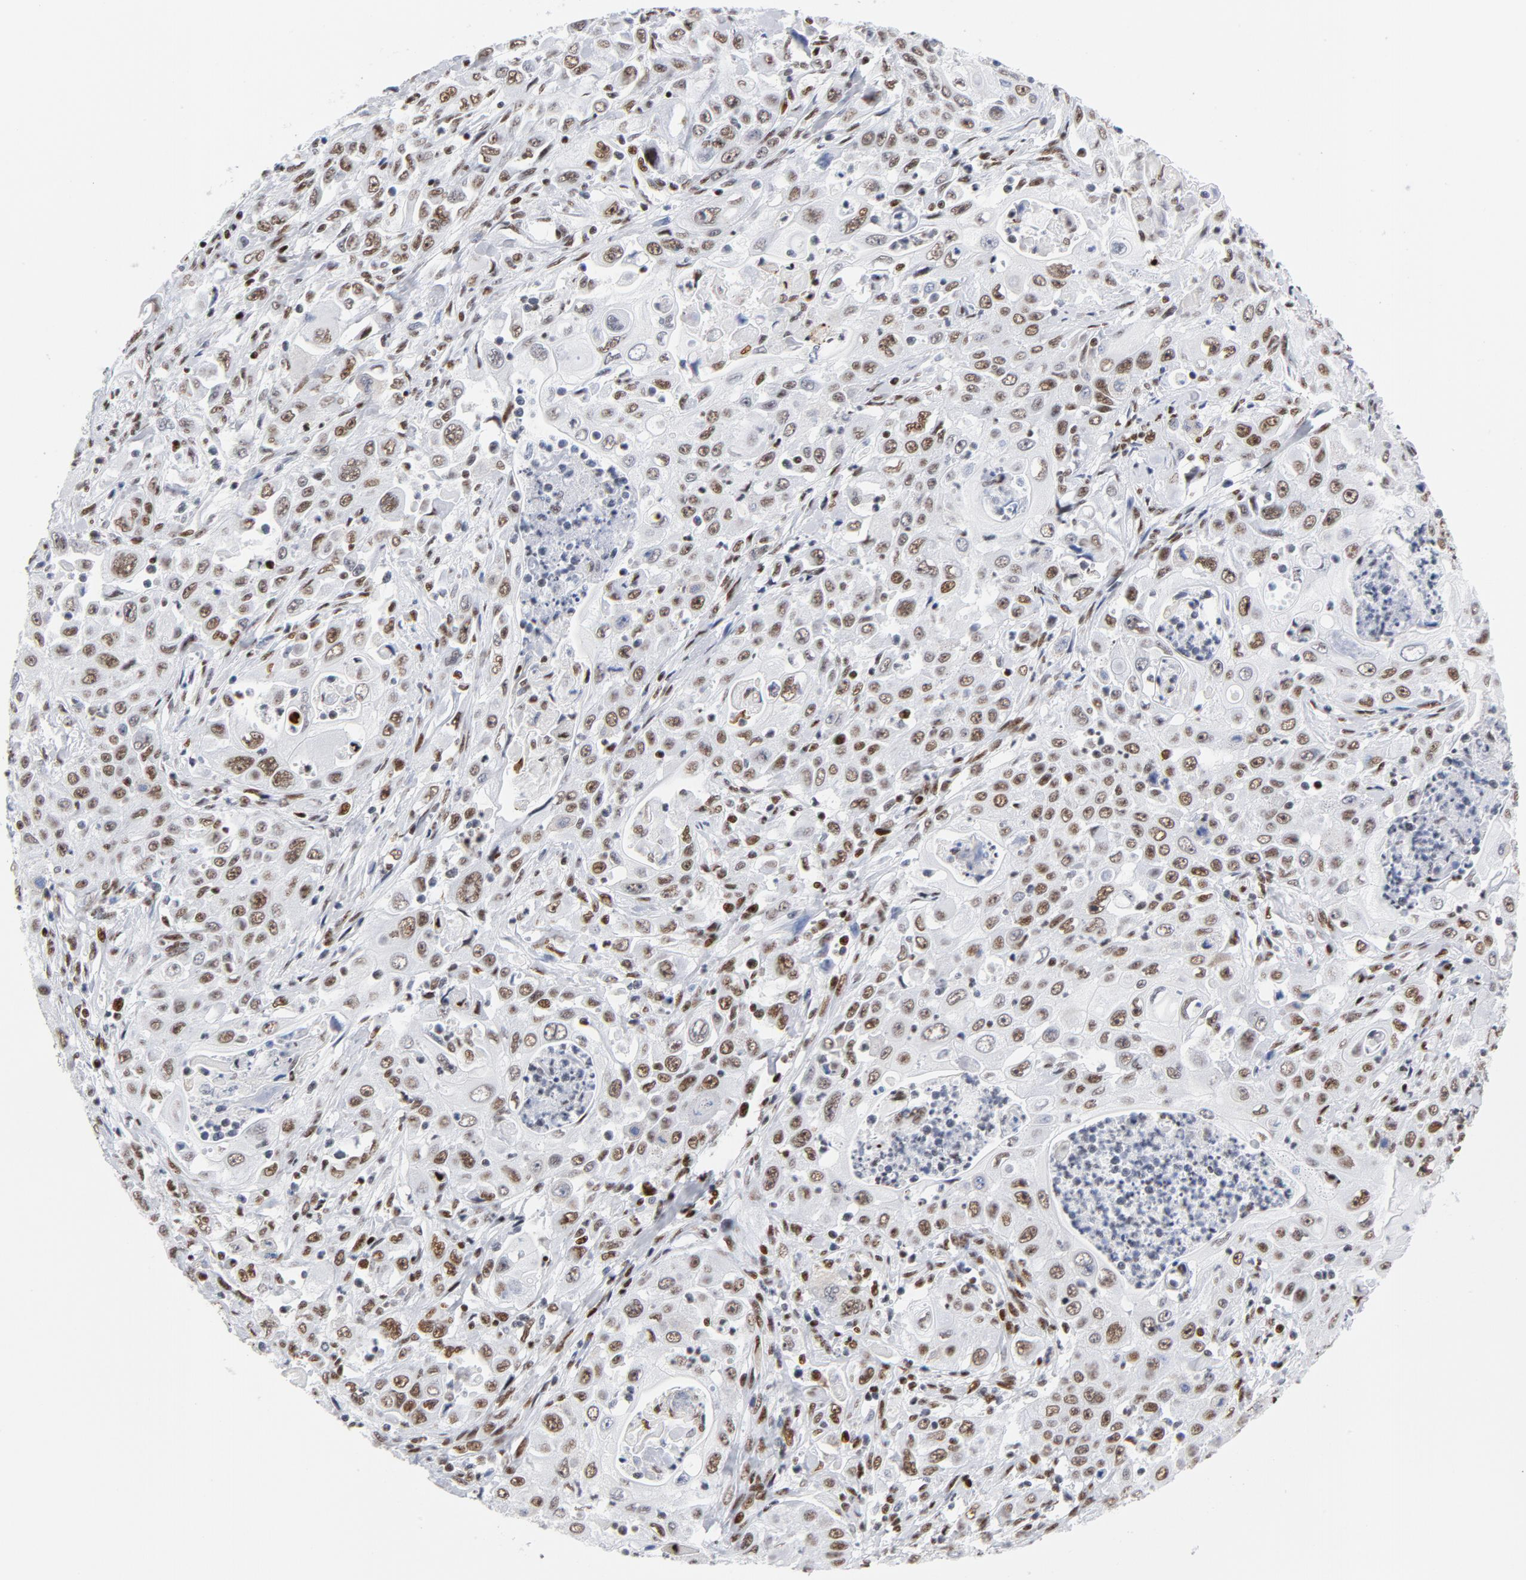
{"staining": {"intensity": "moderate", "quantity": ">75%", "location": "nuclear"}, "tissue": "pancreatic cancer", "cell_type": "Tumor cells", "image_type": "cancer", "snomed": [{"axis": "morphology", "description": "Adenocarcinoma, NOS"}, {"axis": "topography", "description": "Pancreas"}], "caption": "Immunohistochemistry (IHC) (DAB (3,3'-diaminobenzidine)) staining of pancreatic adenocarcinoma reveals moderate nuclear protein positivity in about >75% of tumor cells.", "gene": "XRCC5", "patient": {"sex": "male", "age": 70}}